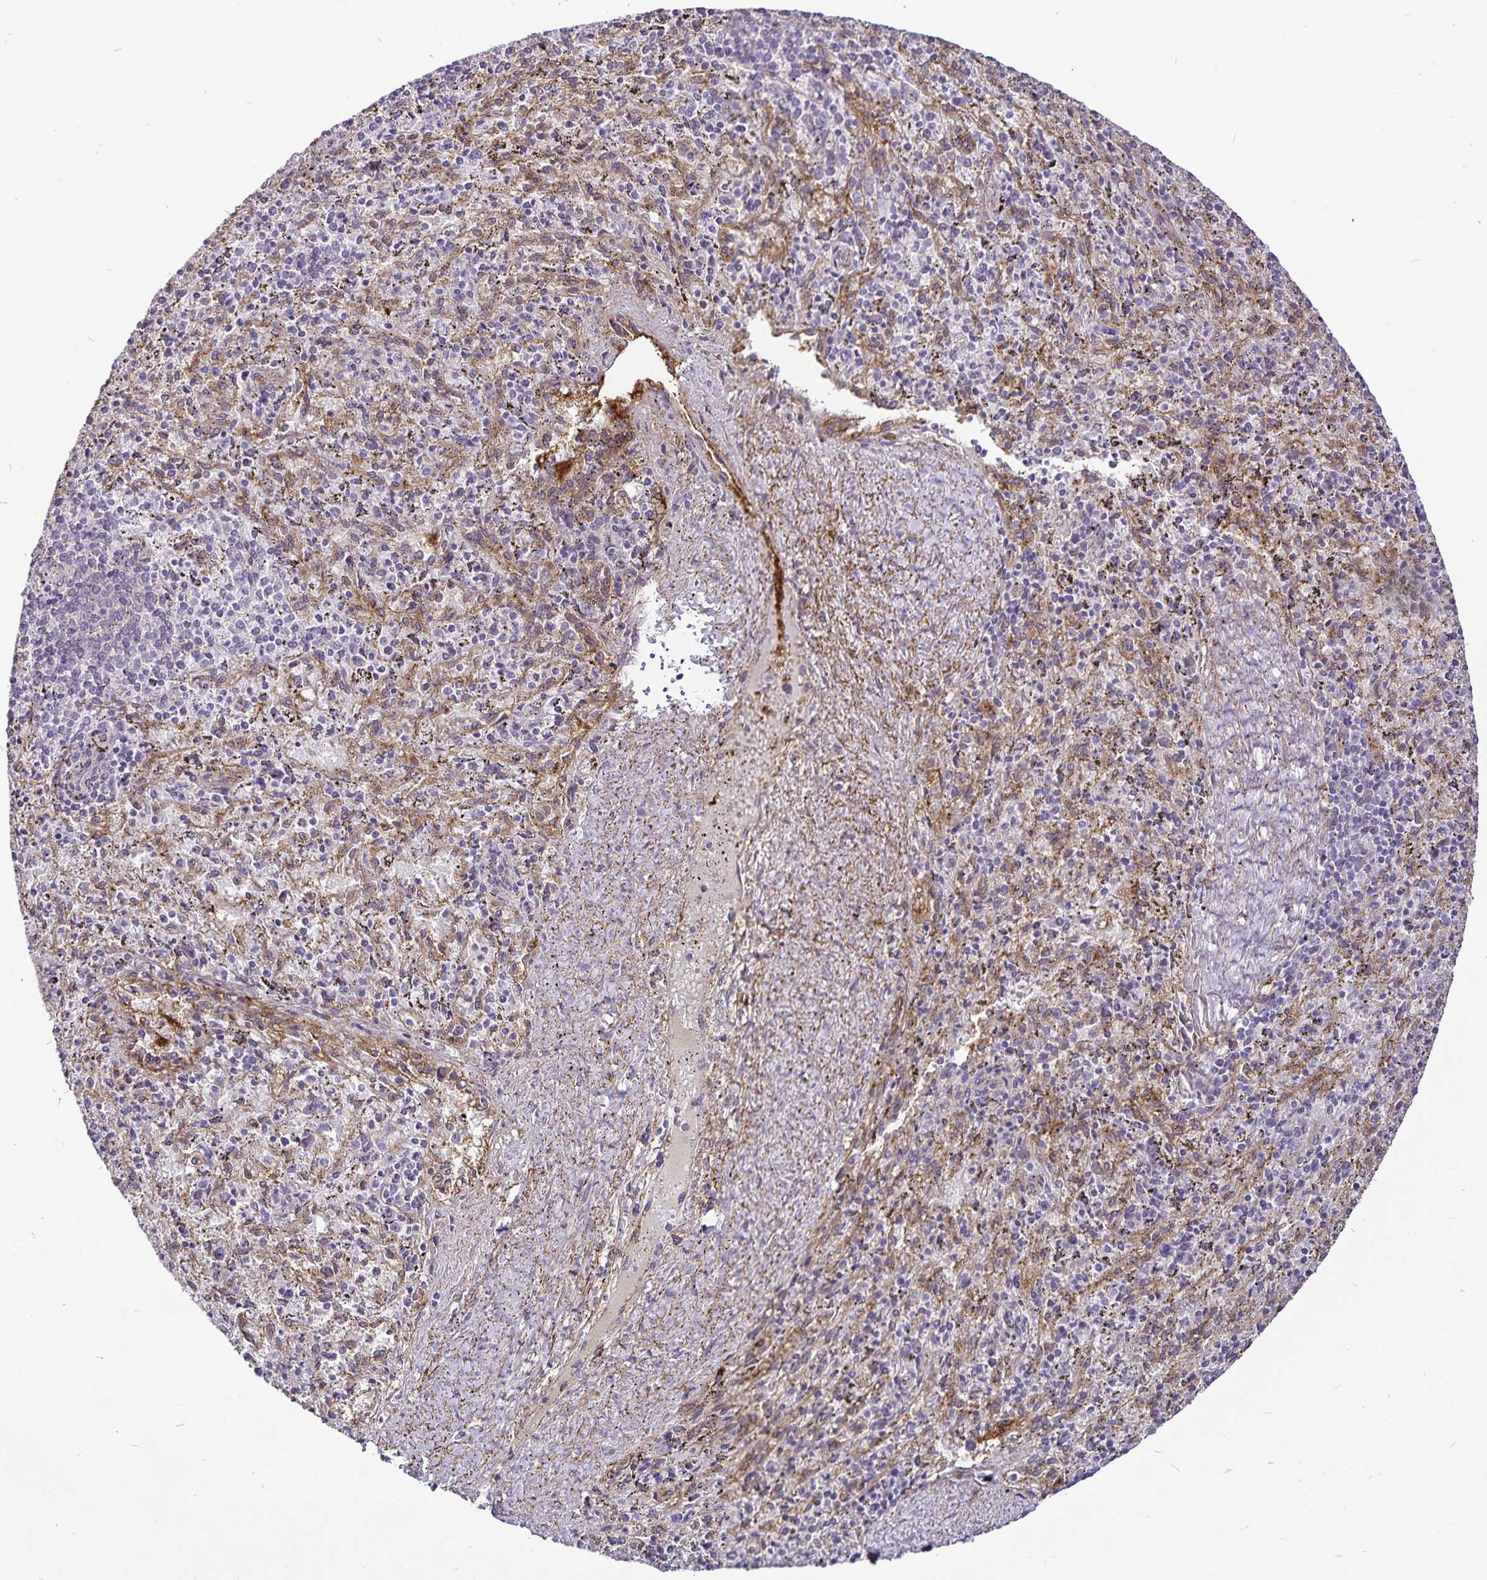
{"staining": {"intensity": "negative", "quantity": "none", "location": "none"}, "tissue": "spleen", "cell_type": "Cells in red pulp", "image_type": "normal", "snomed": [{"axis": "morphology", "description": "Normal tissue, NOS"}, {"axis": "topography", "description": "Spleen"}], "caption": "Protein analysis of normal spleen reveals no significant staining in cells in red pulp.", "gene": "GNG12", "patient": {"sex": "male", "age": 57}}